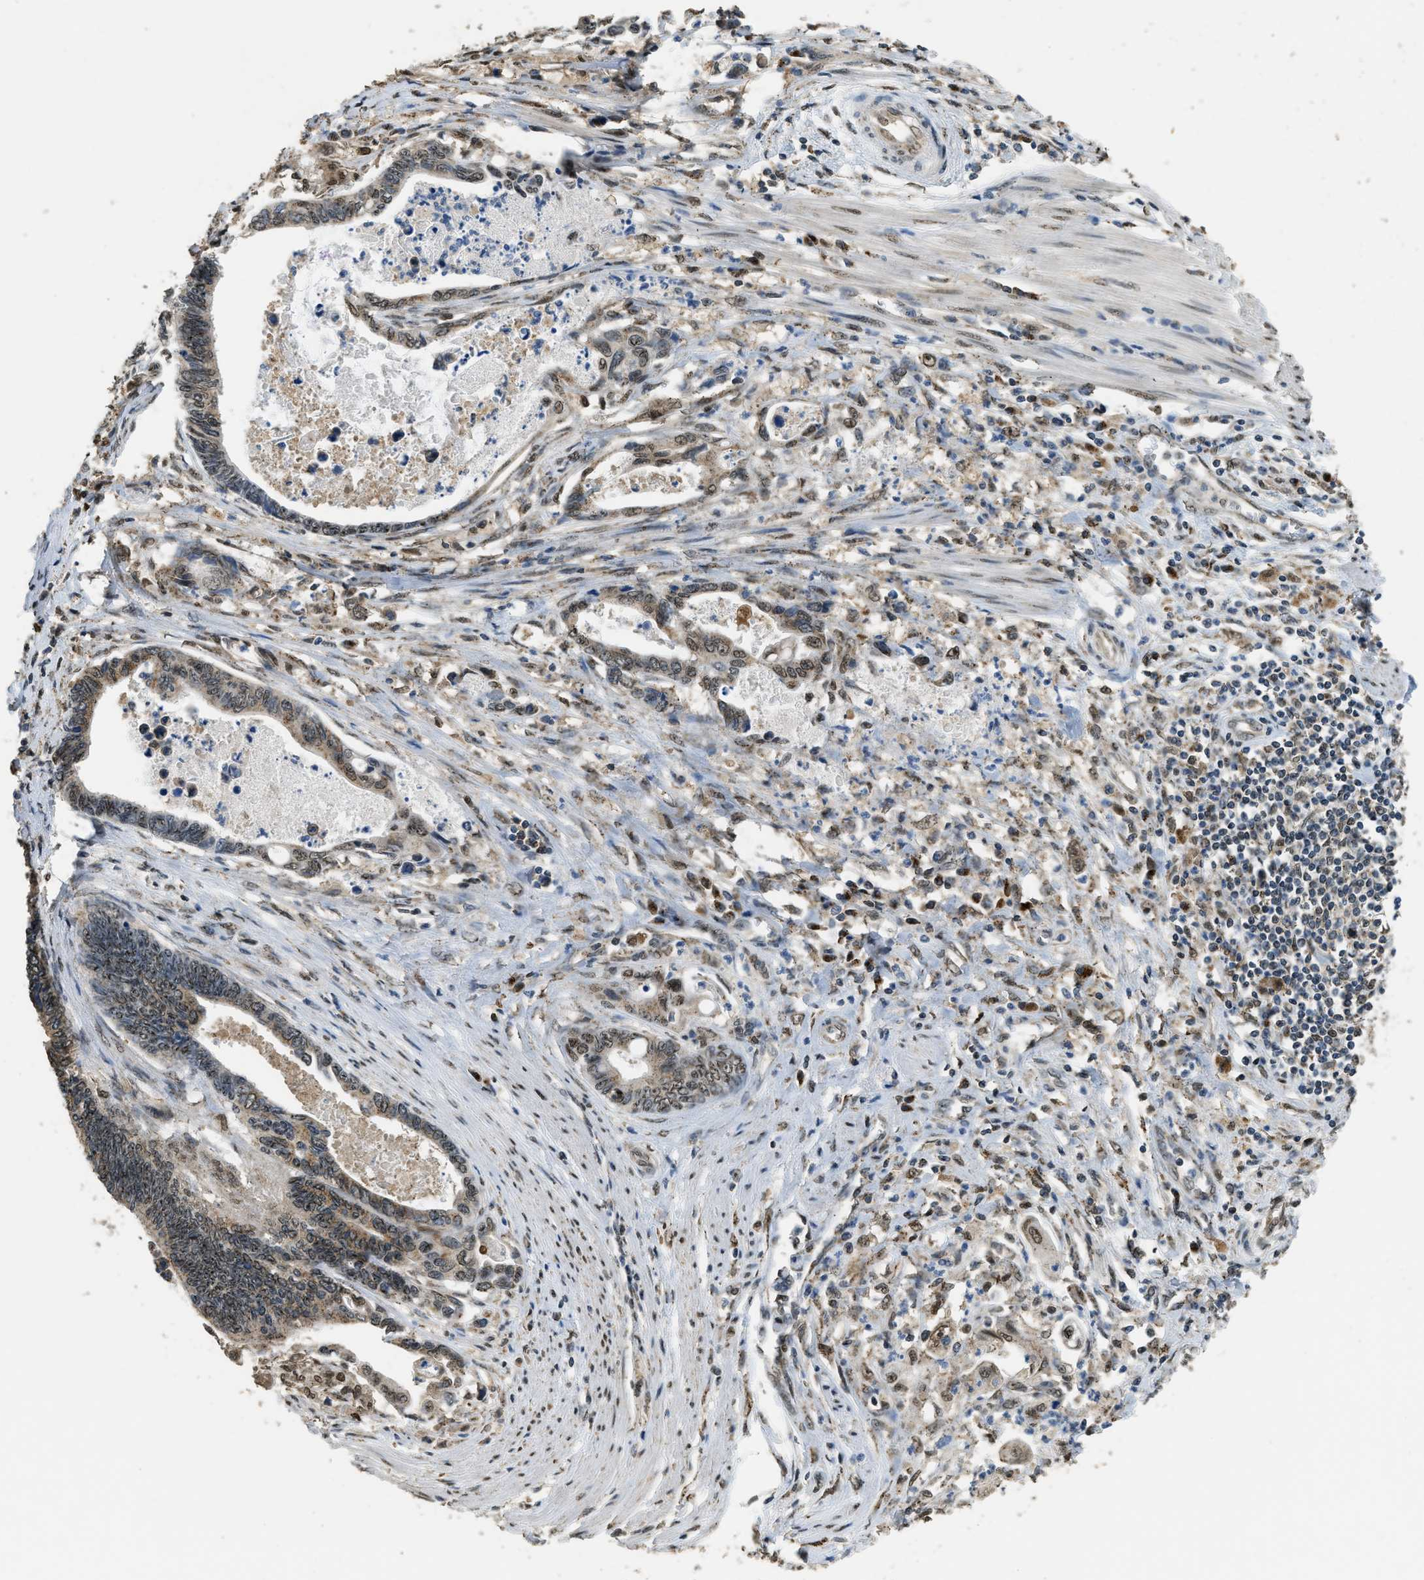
{"staining": {"intensity": "moderate", "quantity": ">75%", "location": "cytoplasmic/membranous"}, "tissue": "pancreatic cancer", "cell_type": "Tumor cells", "image_type": "cancer", "snomed": [{"axis": "morphology", "description": "Adenocarcinoma, NOS"}, {"axis": "topography", "description": "Pancreas"}], "caption": "Immunohistochemistry (IHC) (DAB) staining of human pancreatic adenocarcinoma displays moderate cytoplasmic/membranous protein staining in approximately >75% of tumor cells.", "gene": "IPO7", "patient": {"sex": "female", "age": 70}}